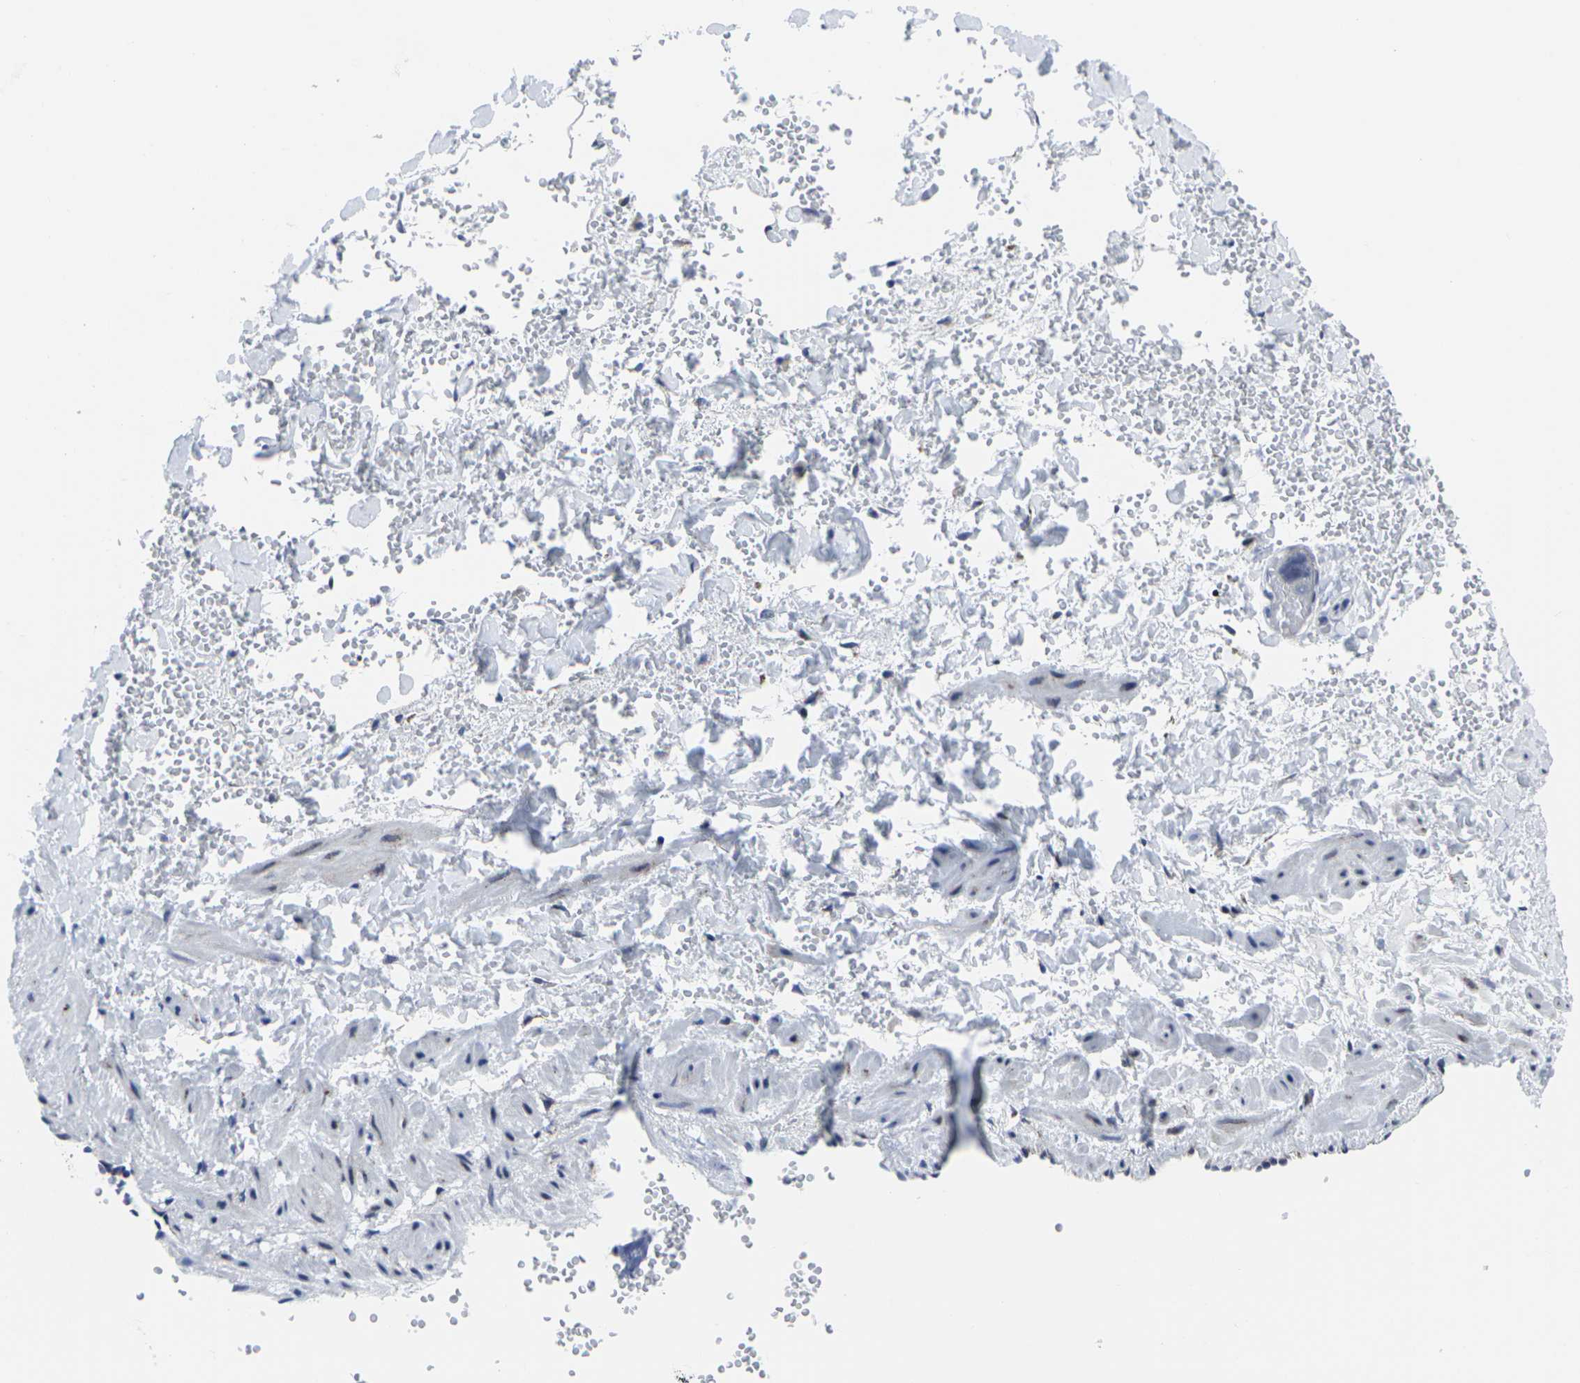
{"staining": {"intensity": "negative", "quantity": "none", "location": "none"}, "tissue": "adipose tissue", "cell_type": "Adipocytes", "image_type": "normal", "snomed": [{"axis": "morphology", "description": "Normal tissue, NOS"}, {"axis": "topography", "description": "Soft tissue"}, {"axis": "topography", "description": "Vascular tissue"}], "caption": "High power microscopy histopathology image of an IHC histopathology image of unremarkable adipose tissue, revealing no significant staining in adipocytes. (Brightfield microscopy of DAB immunohistochemistry at high magnification).", "gene": "RPN1", "patient": {"sex": "female", "age": 35}}